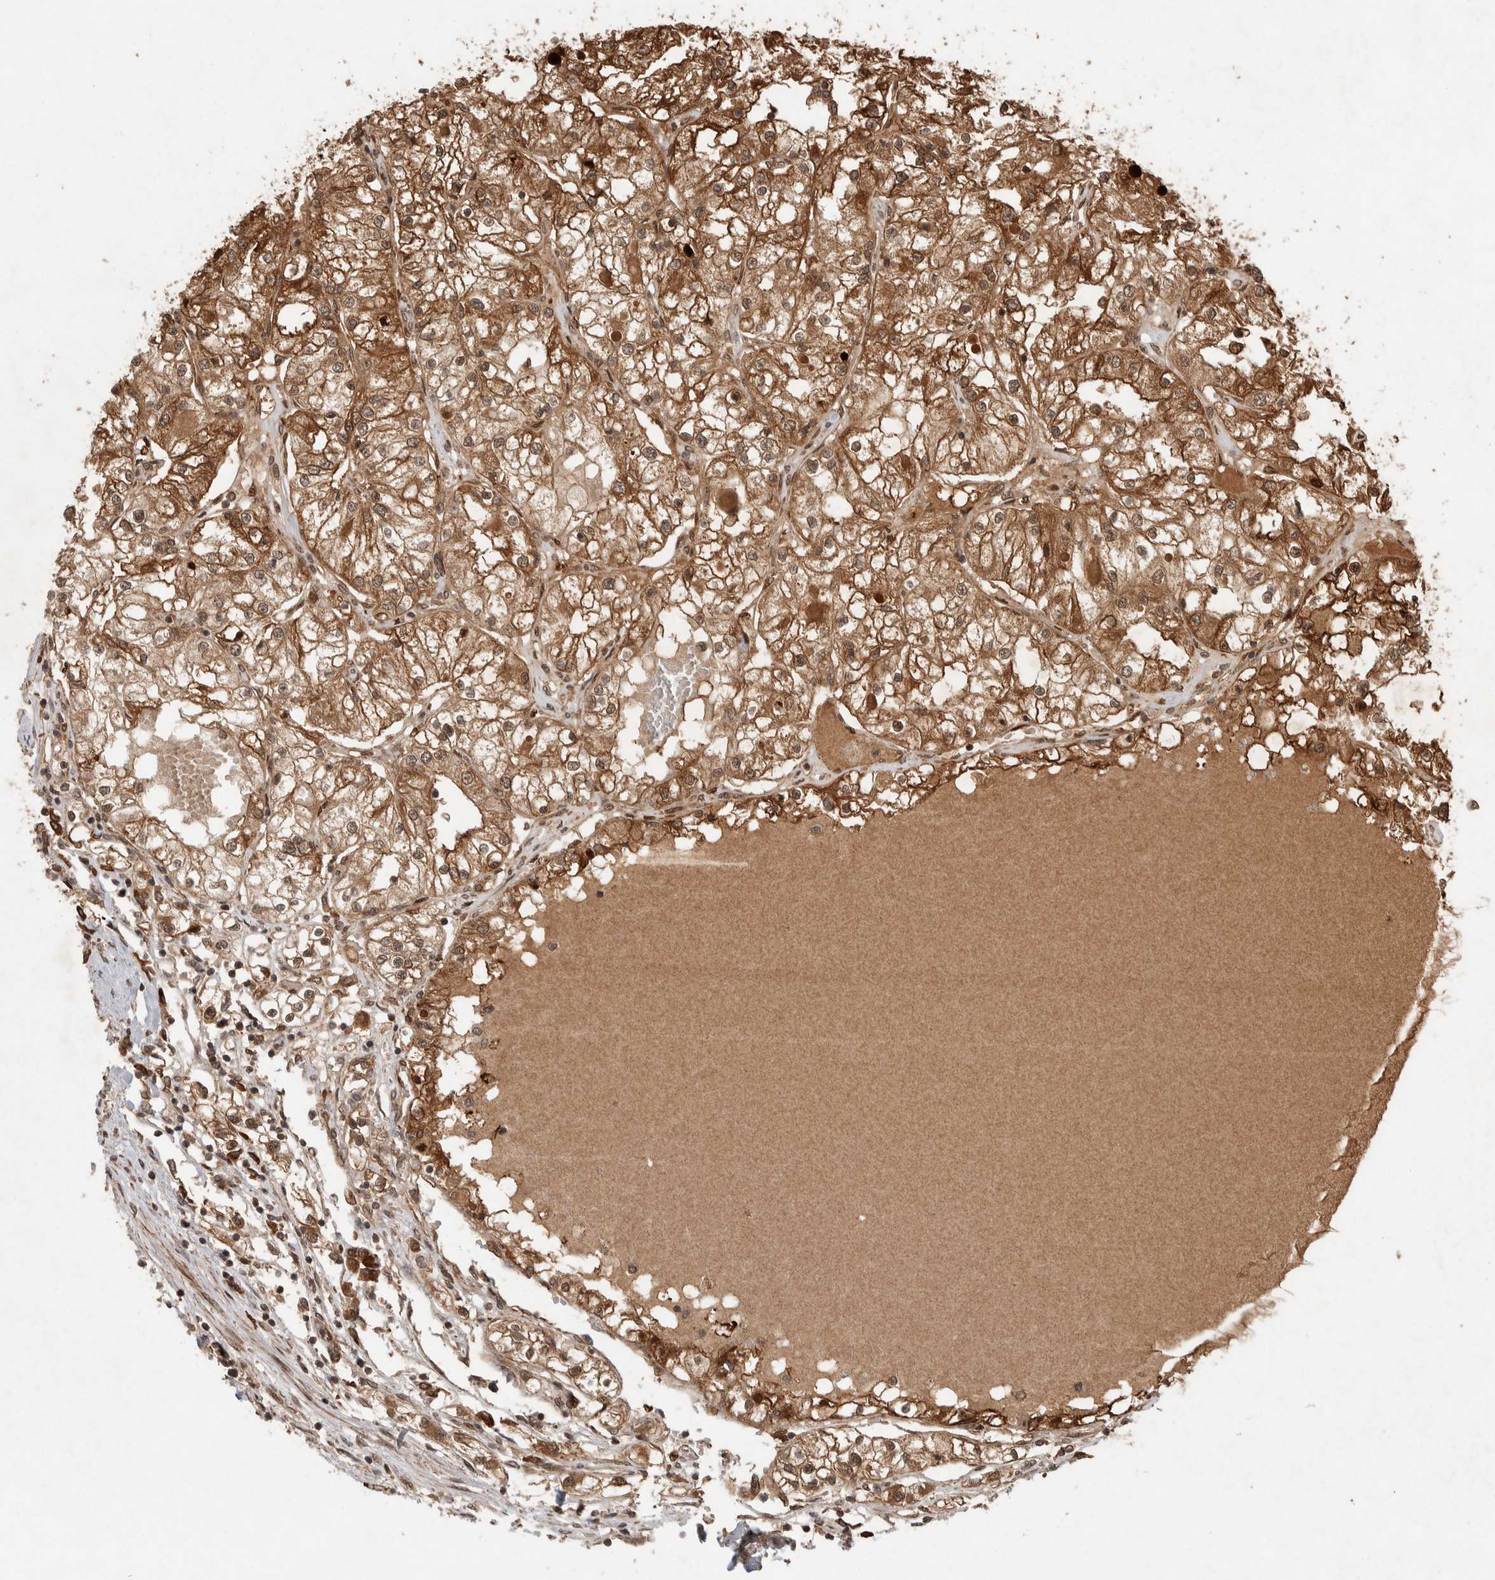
{"staining": {"intensity": "strong", "quantity": ">75%", "location": "cytoplasmic/membranous"}, "tissue": "renal cancer", "cell_type": "Tumor cells", "image_type": "cancer", "snomed": [{"axis": "morphology", "description": "Adenocarcinoma, NOS"}, {"axis": "topography", "description": "Kidney"}], "caption": "Human adenocarcinoma (renal) stained for a protein (brown) demonstrates strong cytoplasmic/membranous positive positivity in about >75% of tumor cells.", "gene": "CNTROB", "patient": {"sex": "male", "age": 68}}